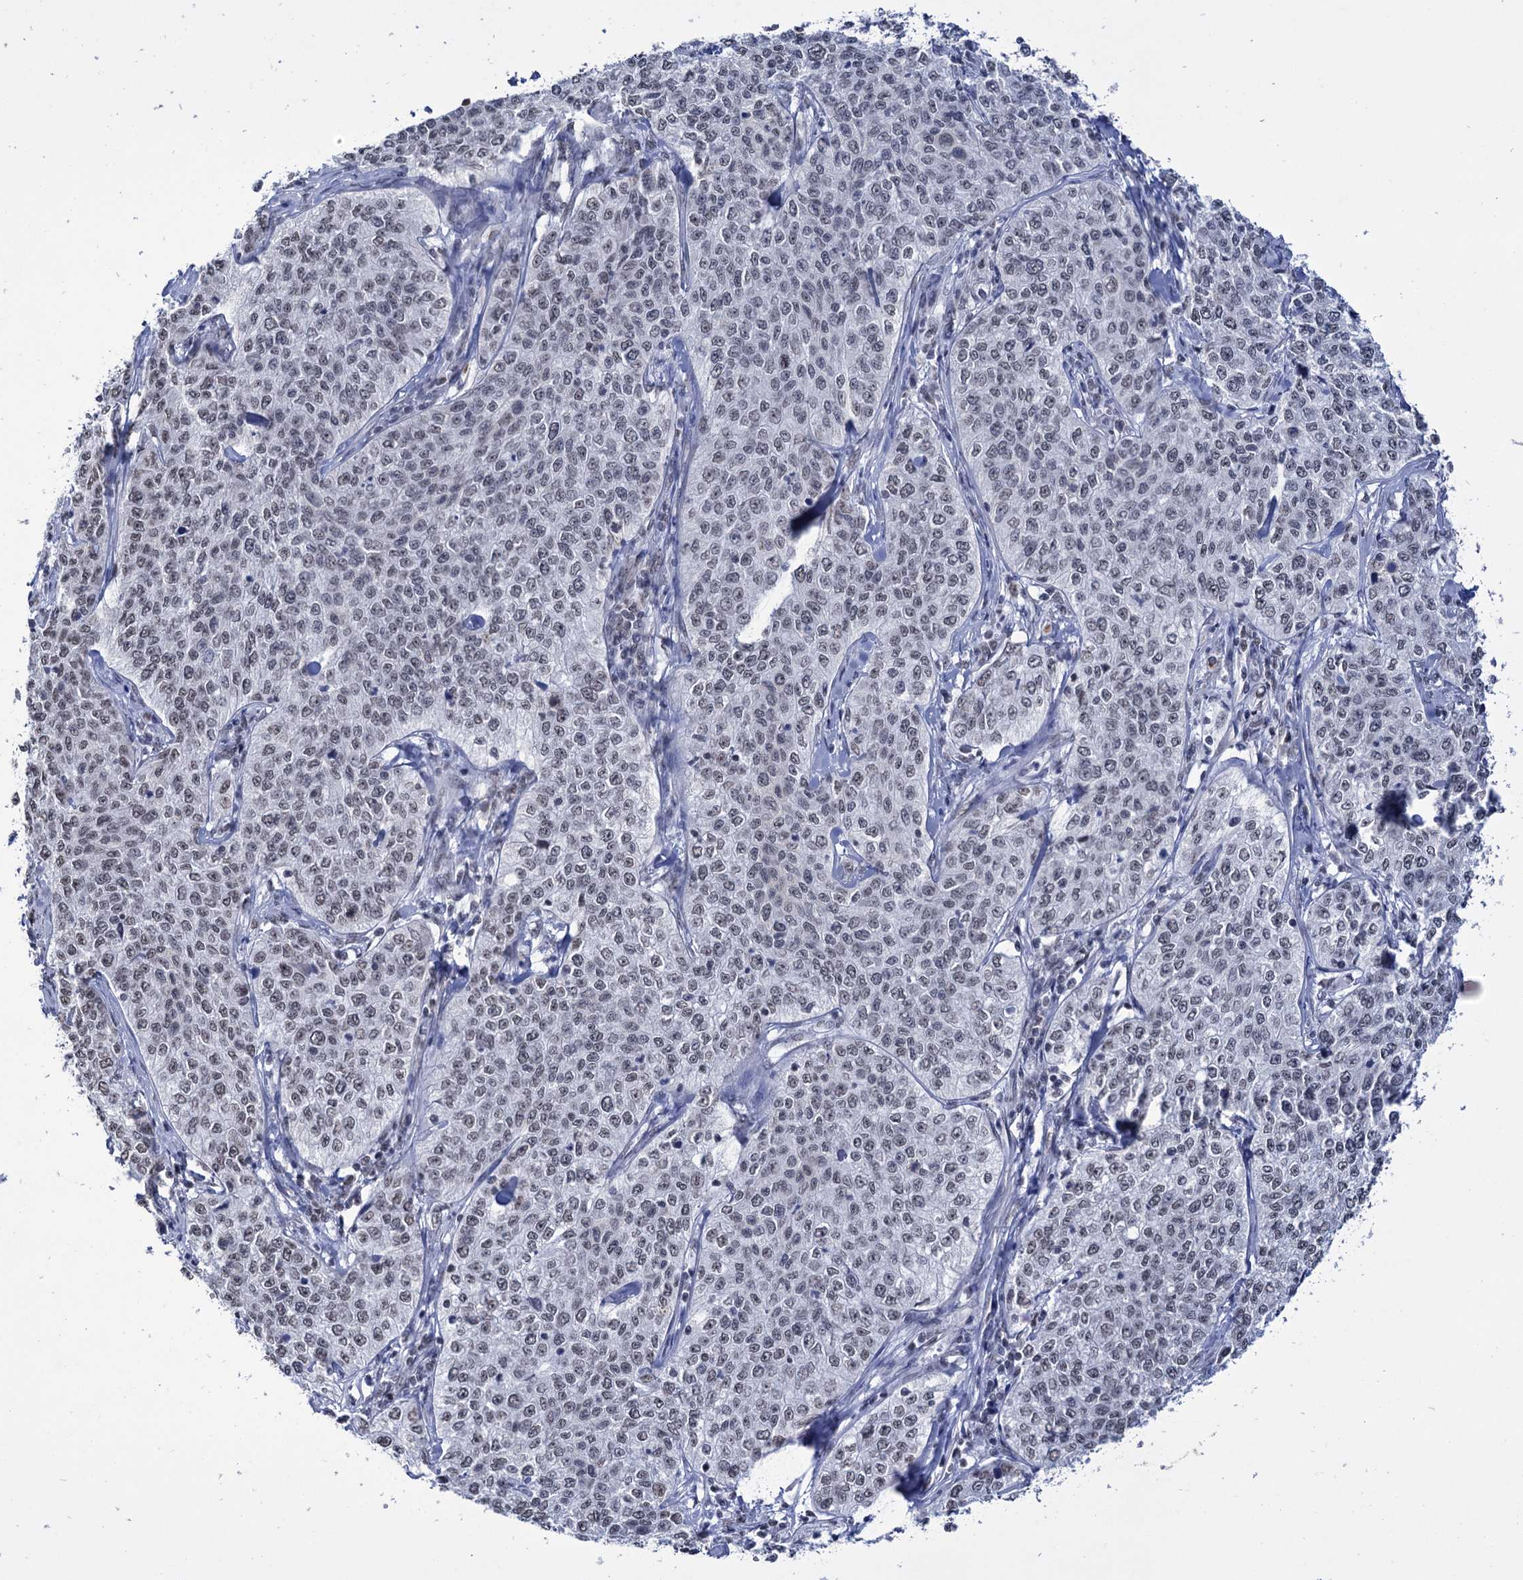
{"staining": {"intensity": "weak", "quantity": "25%-75%", "location": "nuclear"}, "tissue": "cervical cancer", "cell_type": "Tumor cells", "image_type": "cancer", "snomed": [{"axis": "morphology", "description": "Squamous cell carcinoma, NOS"}, {"axis": "topography", "description": "Cervix"}], "caption": "Squamous cell carcinoma (cervical) stained for a protein displays weak nuclear positivity in tumor cells. The protein of interest is shown in brown color, while the nuclei are stained blue.", "gene": "ABHD10", "patient": {"sex": "female", "age": 35}}